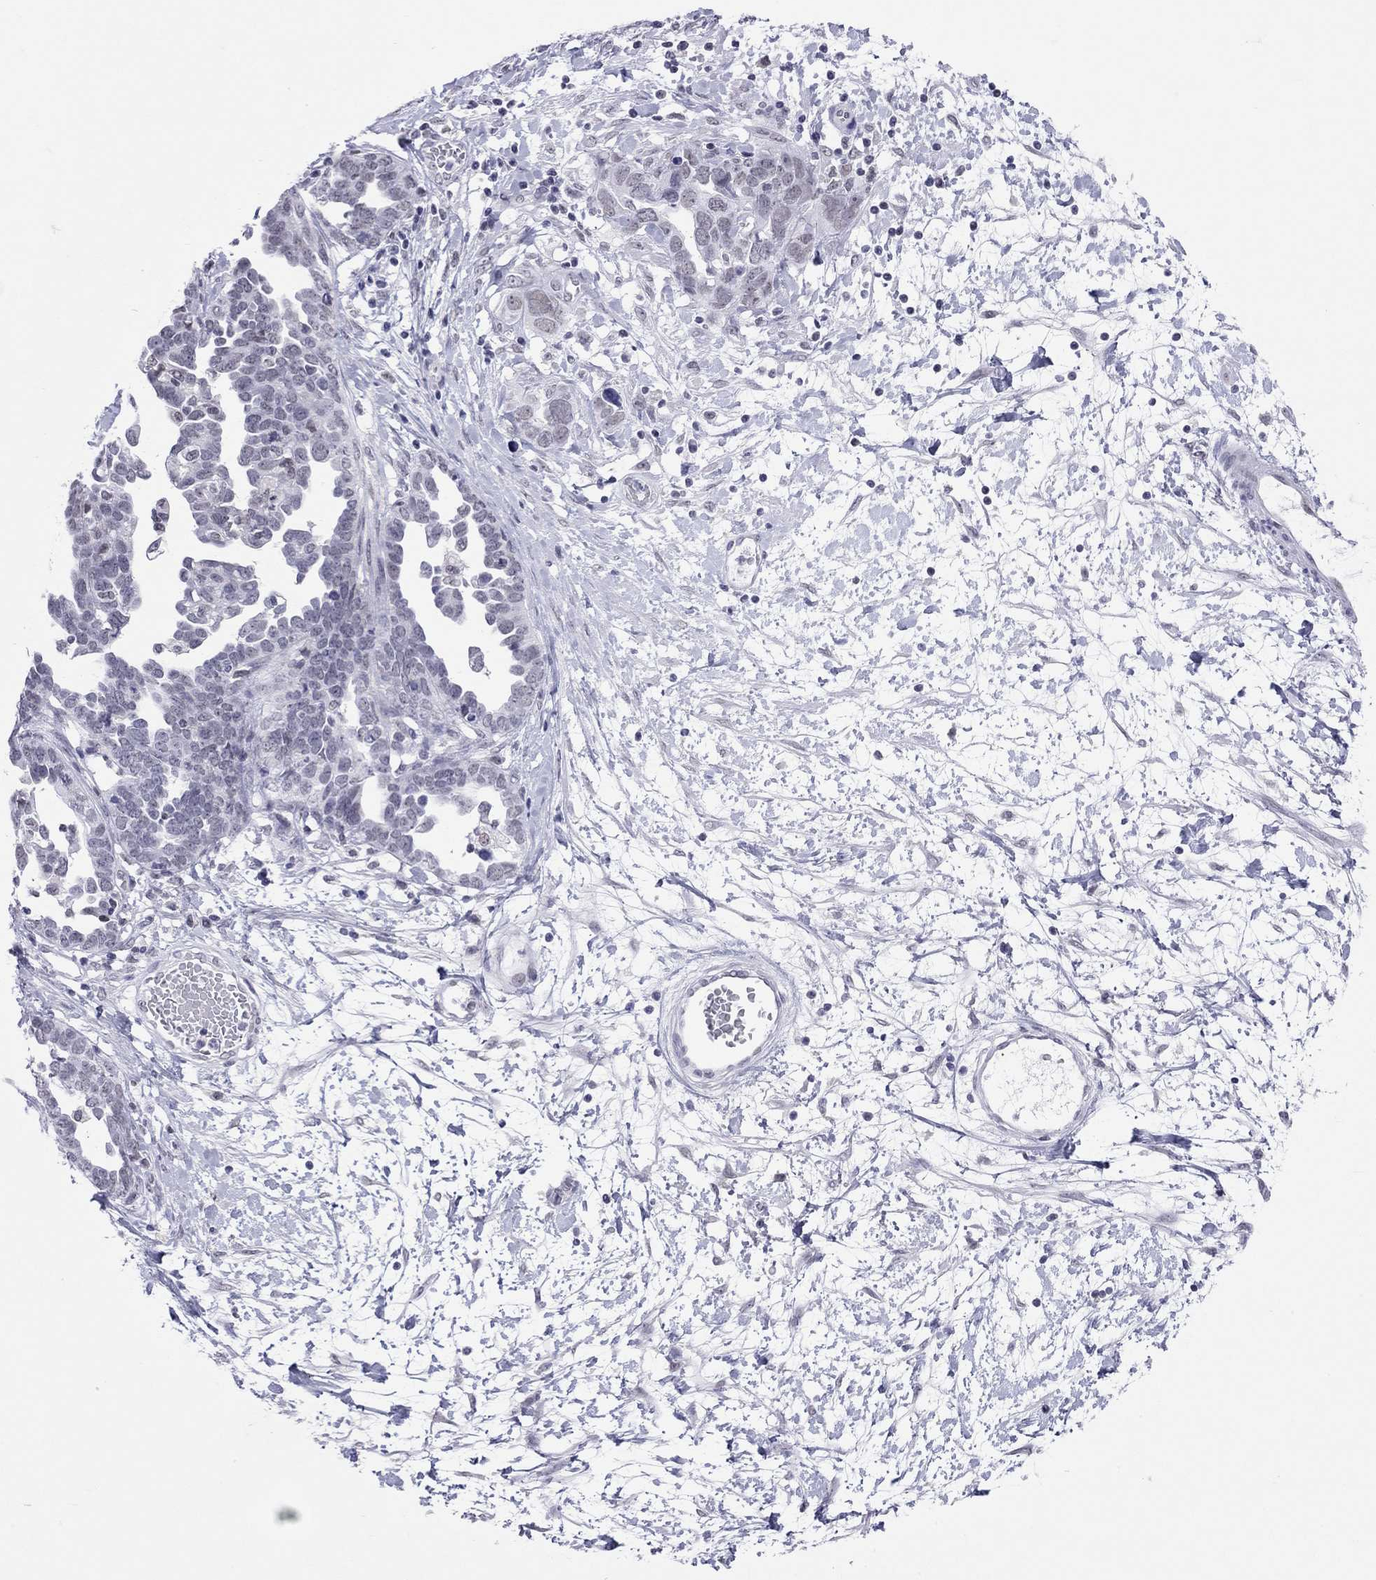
{"staining": {"intensity": "negative", "quantity": "none", "location": "none"}, "tissue": "ovarian cancer", "cell_type": "Tumor cells", "image_type": "cancer", "snomed": [{"axis": "morphology", "description": "Cystadenocarcinoma, serous, NOS"}, {"axis": "topography", "description": "Ovary"}], "caption": "Tumor cells are negative for brown protein staining in serous cystadenocarcinoma (ovarian).", "gene": "JHY", "patient": {"sex": "female", "age": 54}}